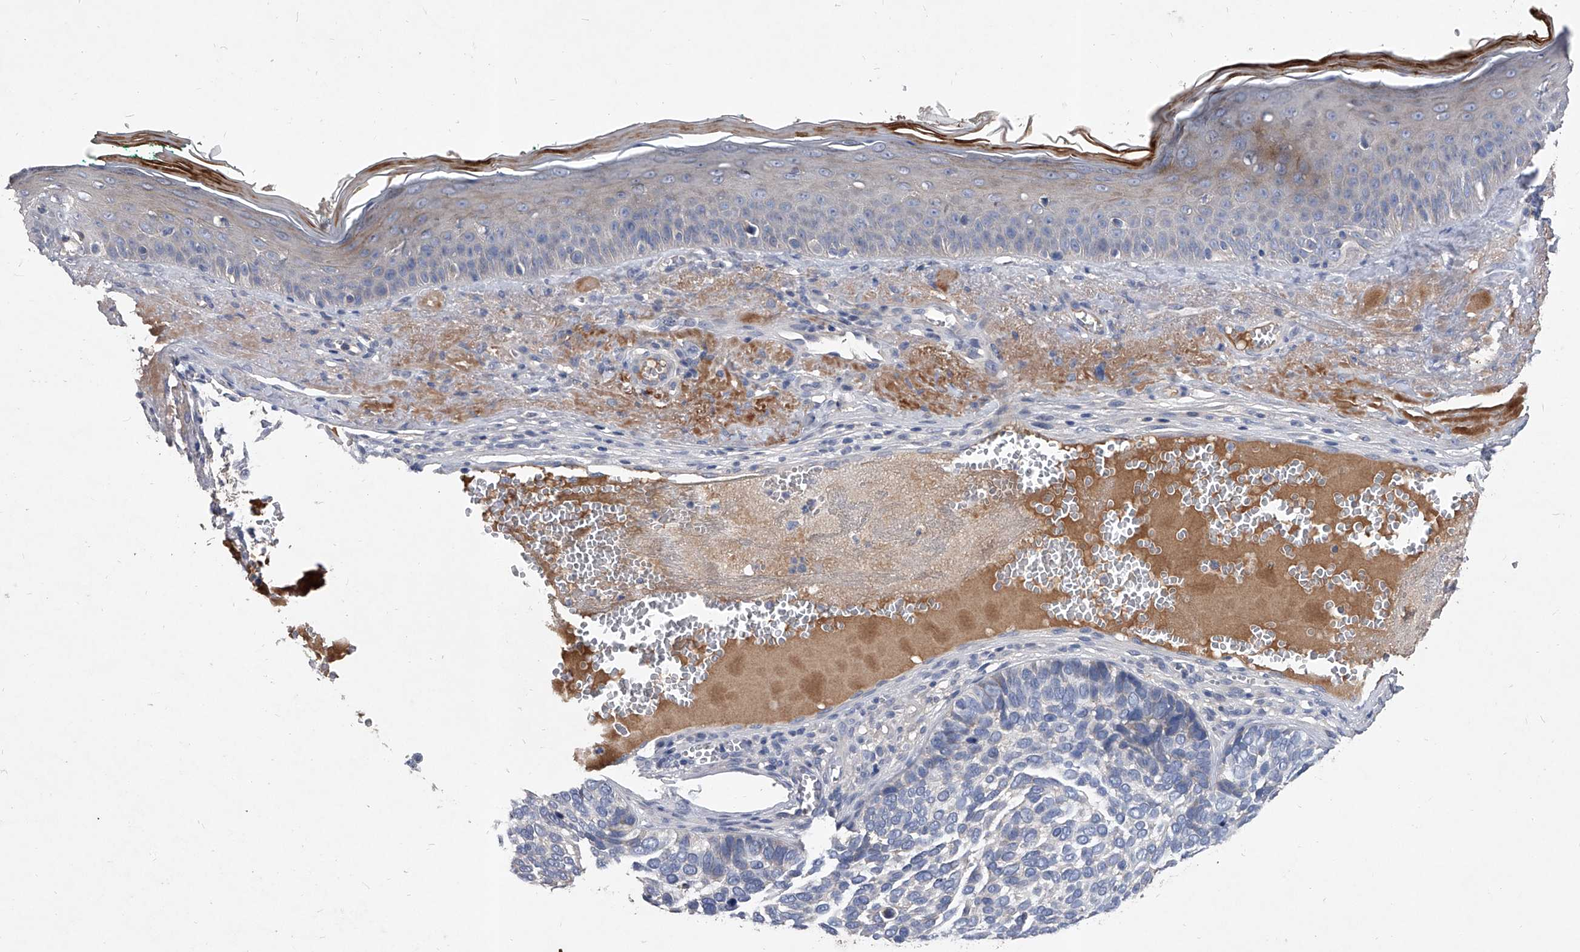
{"staining": {"intensity": "negative", "quantity": "none", "location": "none"}, "tissue": "skin cancer", "cell_type": "Tumor cells", "image_type": "cancer", "snomed": [{"axis": "morphology", "description": "Basal cell carcinoma"}, {"axis": "topography", "description": "Skin"}], "caption": "Immunohistochemical staining of skin cancer (basal cell carcinoma) exhibits no significant staining in tumor cells.", "gene": "C5", "patient": {"sex": "male", "age": 62}}